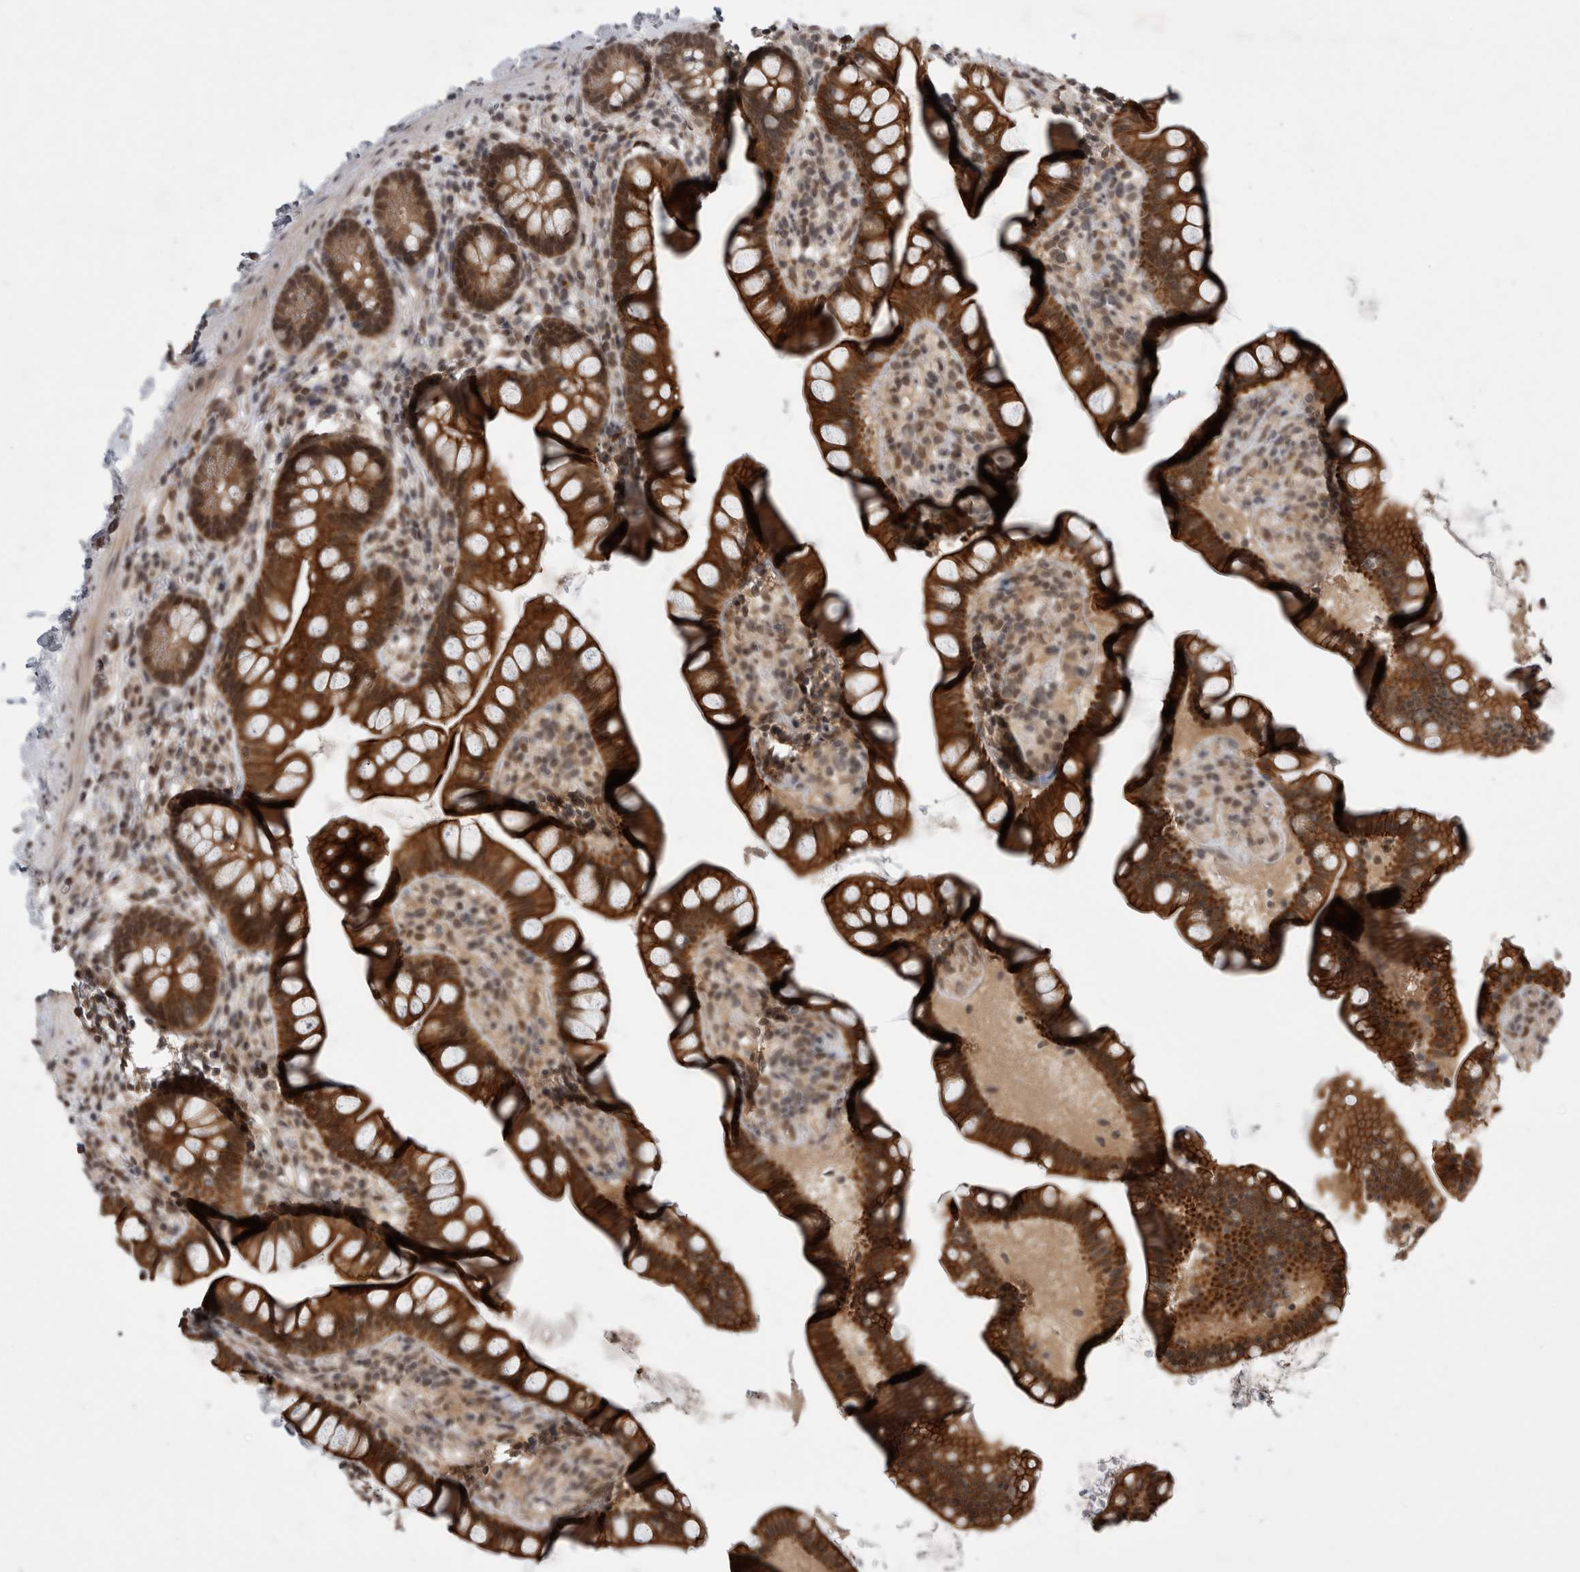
{"staining": {"intensity": "strong", "quantity": ">75%", "location": "cytoplasmic/membranous,nuclear"}, "tissue": "small intestine", "cell_type": "Glandular cells", "image_type": "normal", "snomed": [{"axis": "morphology", "description": "Normal tissue, NOS"}, {"axis": "topography", "description": "Small intestine"}], "caption": "The micrograph displays staining of benign small intestine, revealing strong cytoplasmic/membranous,nuclear protein positivity (brown color) within glandular cells.", "gene": "ZNF341", "patient": {"sex": "female", "age": 84}}